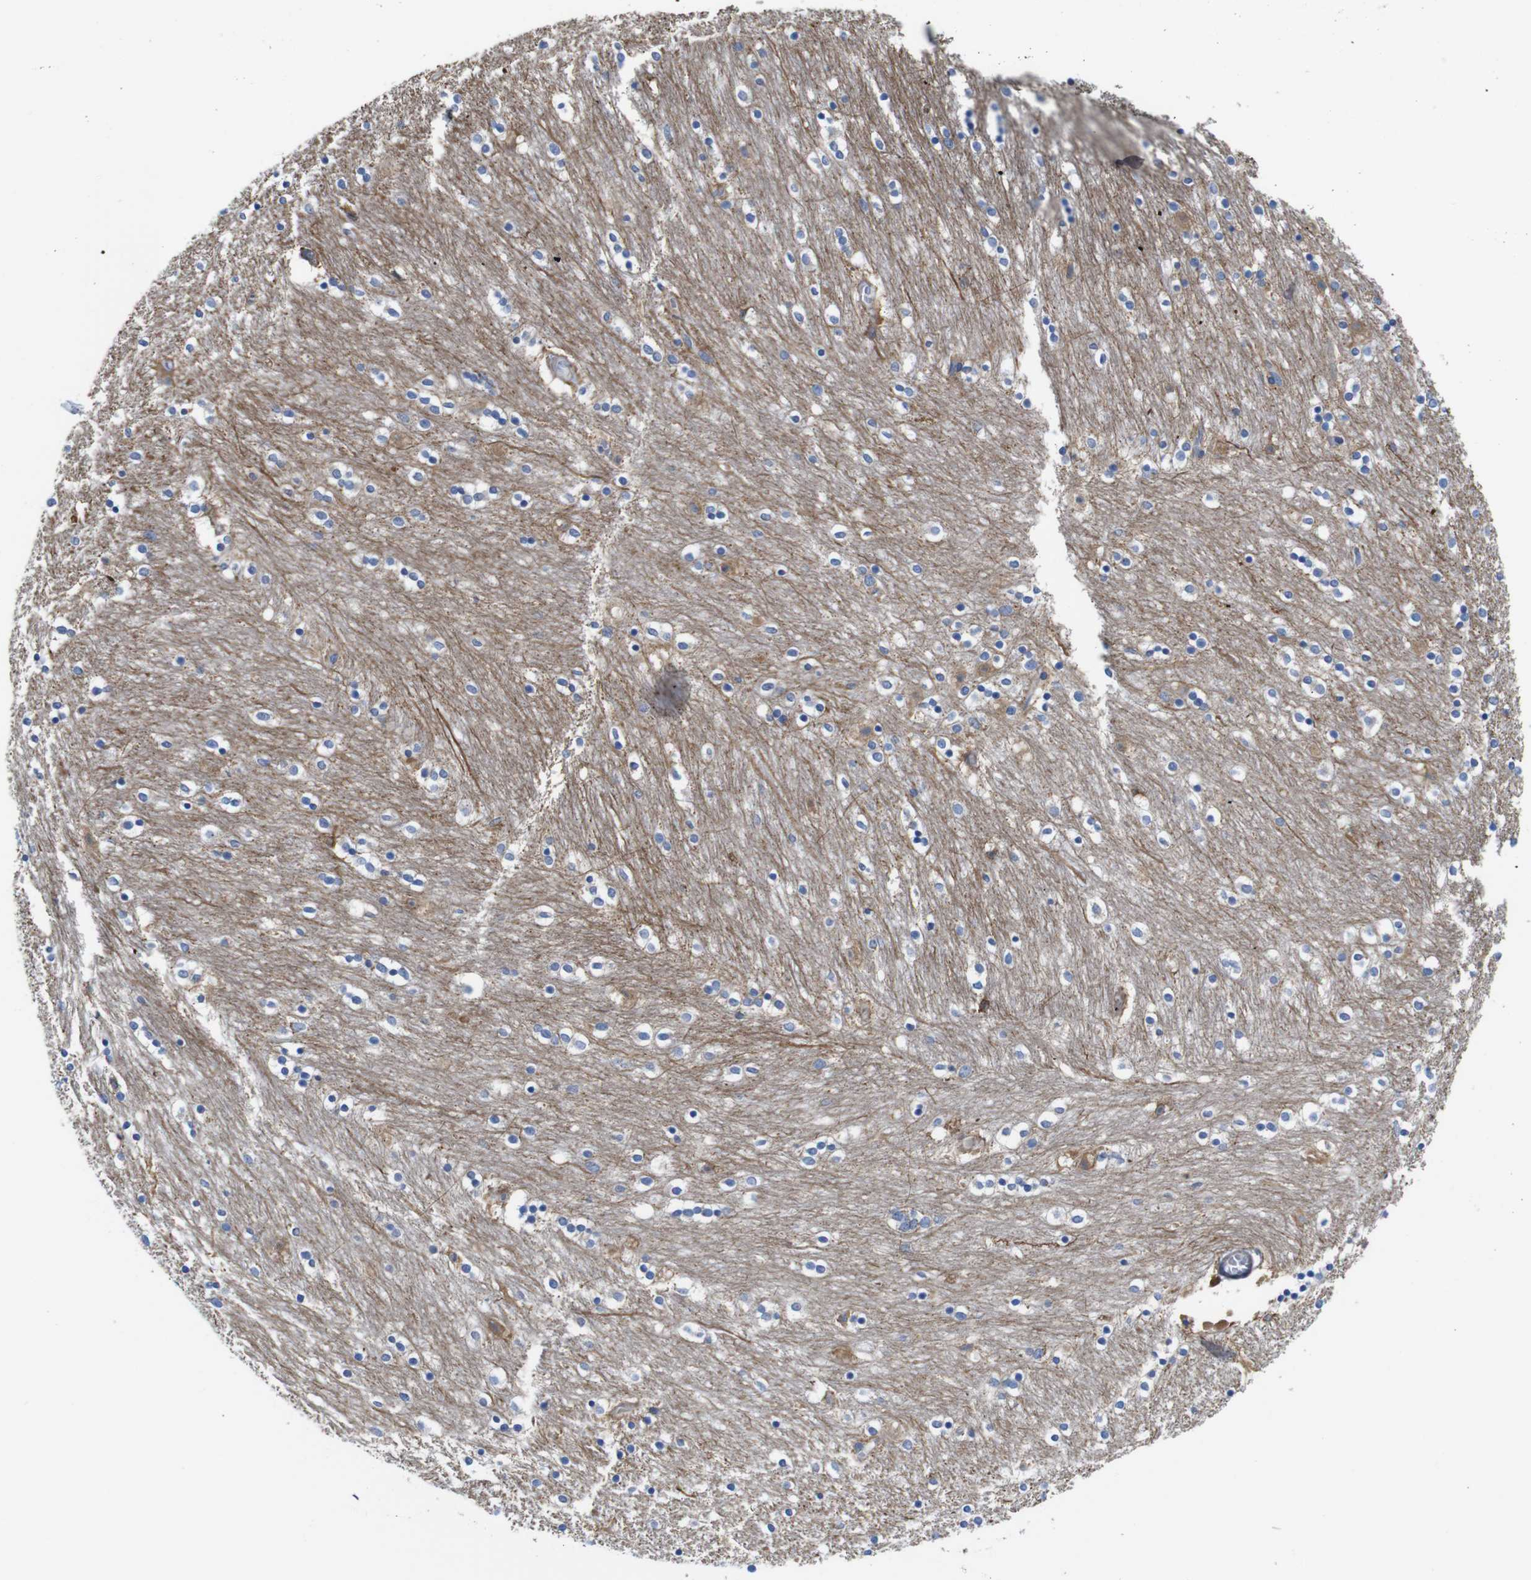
{"staining": {"intensity": "negative", "quantity": "none", "location": "none"}, "tissue": "caudate", "cell_type": "Glial cells", "image_type": "normal", "snomed": [{"axis": "morphology", "description": "Normal tissue, NOS"}, {"axis": "topography", "description": "Lateral ventricle wall"}], "caption": "Immunohistochemical staining of benign human caudate displays no significant staining in glial cells. (DAB immunohistochemistry, high magnification).", "gene": "PDCD1LG2", "patient": {"sex": "female", "age": 54}}